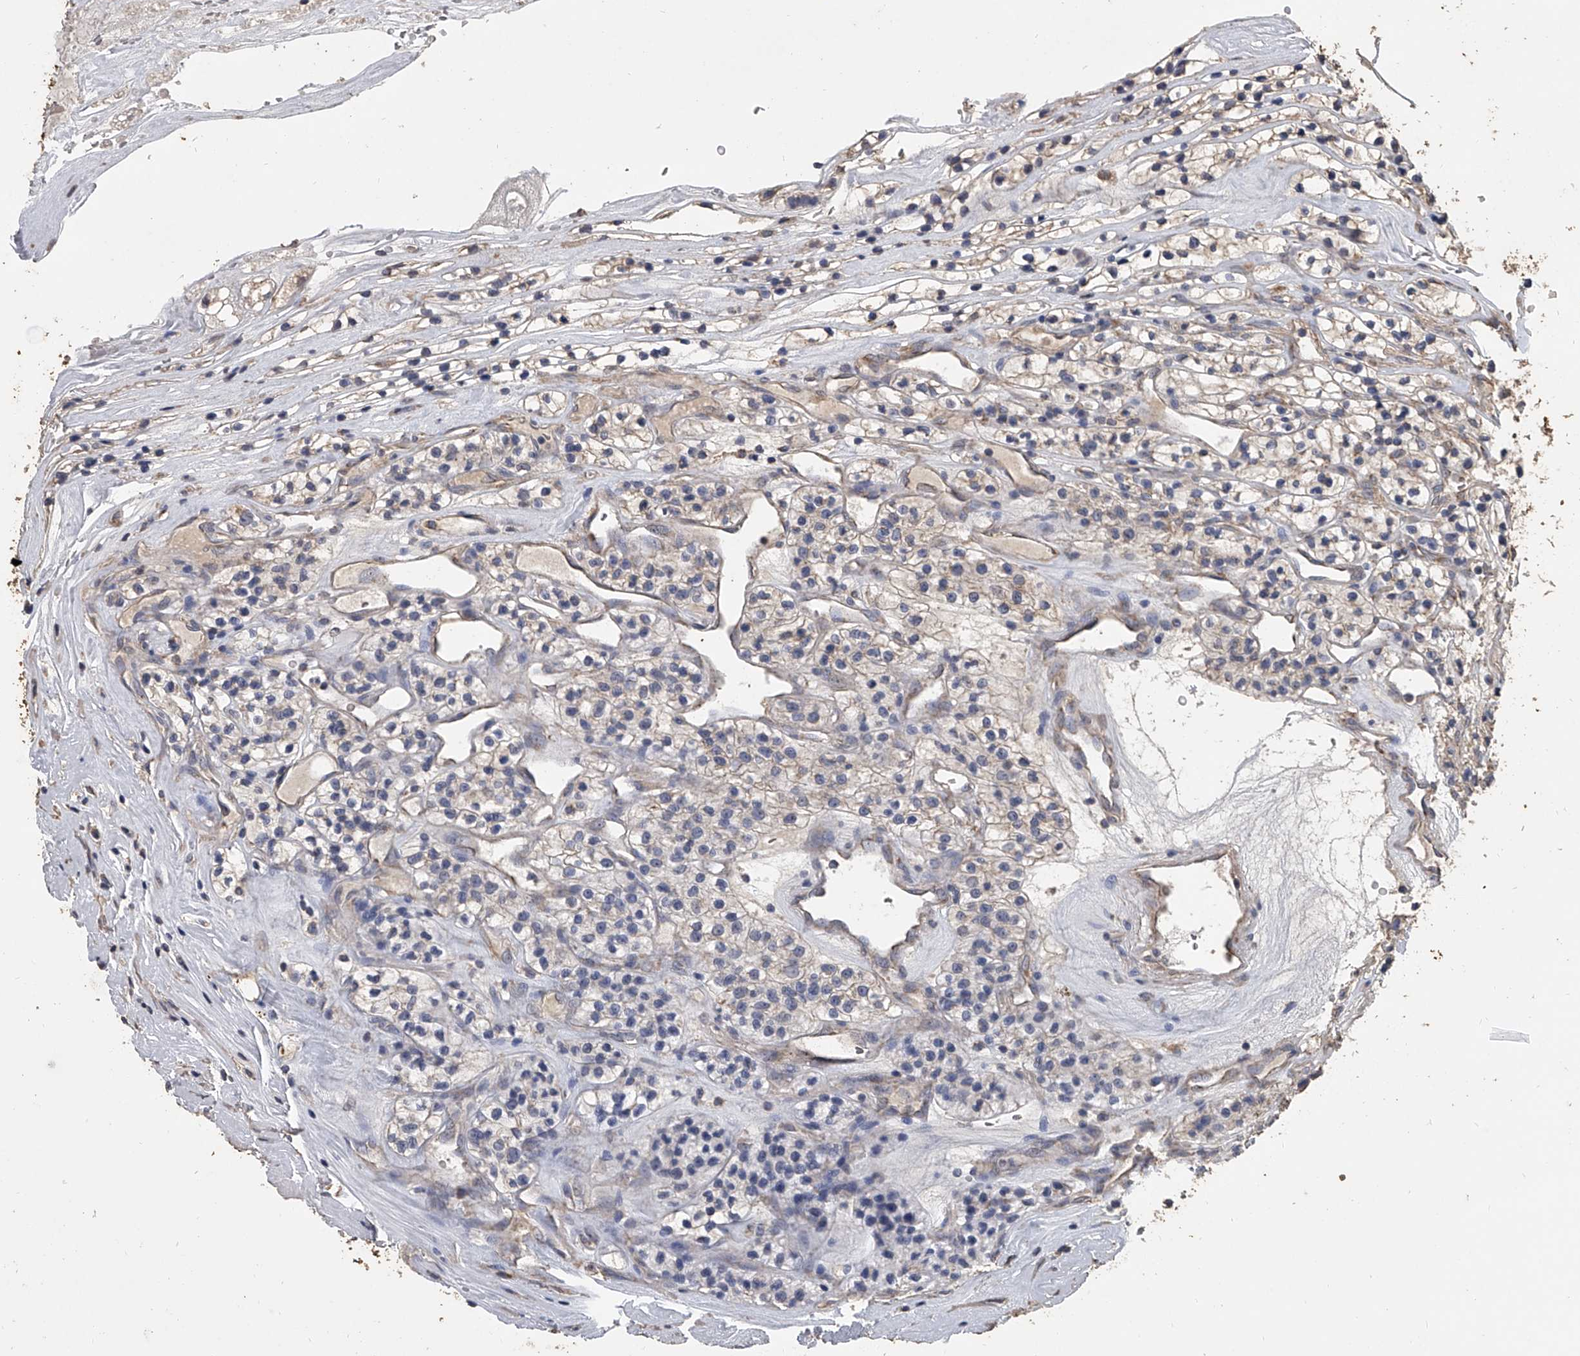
{"staining": {"intensity": "weak", "quantity": "<25%", "location": "cytoplasmic/membranous"}, "tissue": "renal cancer", "cell_type": "Tumor cells", "image_type": "cancer", "snomed": [{"axis": "morphology", "description": "Adenocarcinoma, NOS"}, {"axis": "topography", "description": "Kidney"}], "caption": "Immunohistochemistry (IHC) micrograph of adenocarcinoma (renal) stained for a protein (brown), which displays no positivity in tumor cells. (Immunohistochemistry, brightfield microscopy, high magnification).", "gene": "MRPL28", "patient": {"sex": "female", "age": 57}}